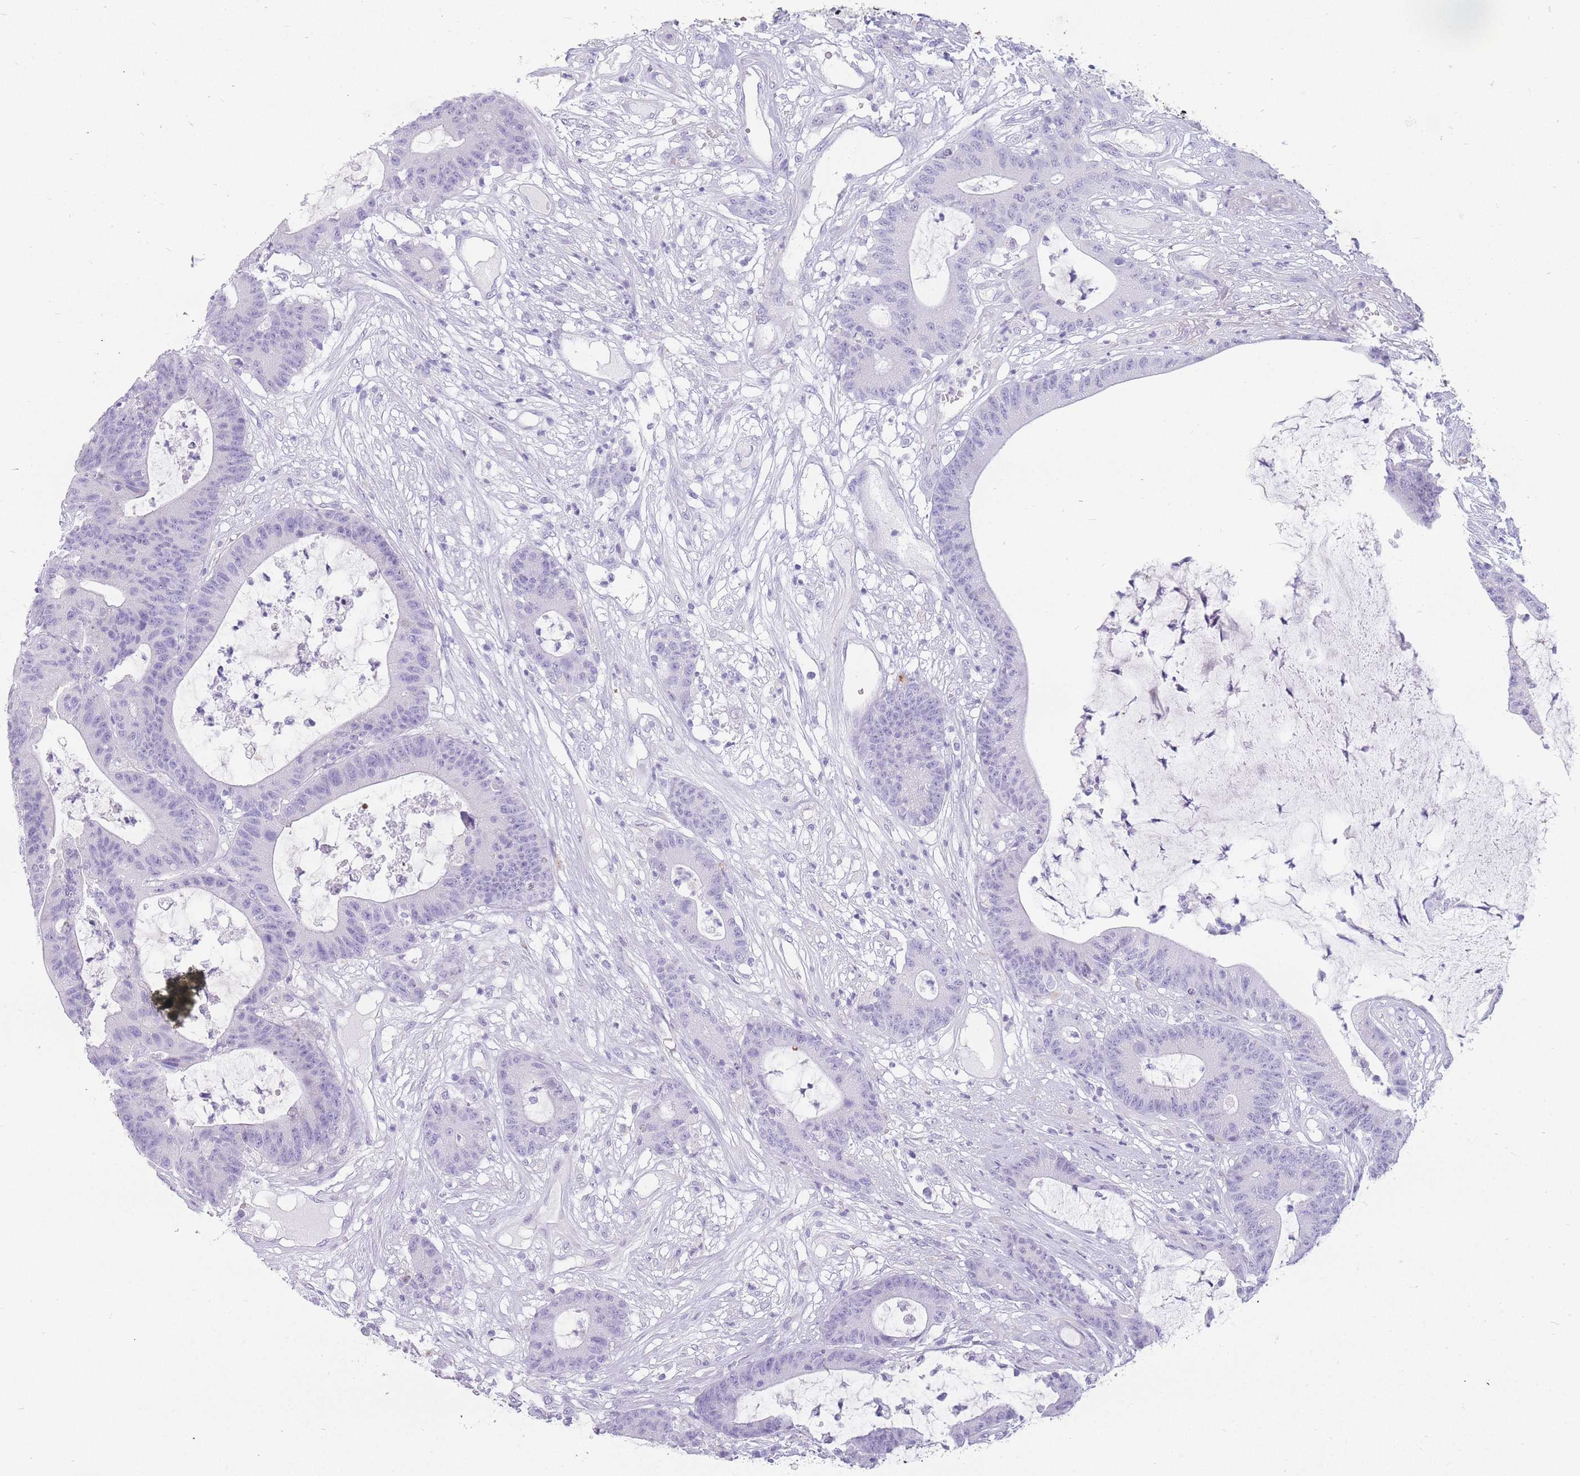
{"staining": {"intensity": "negative", "quantity": "none", "location": "none"}, "tissue": "colorectal cancer", "cell_type": "Tumor cells", "image_type": "cancer", "snomed": [{"axis": "morphology", "description": "Adenocarcinoma, NOS"}, {"axis": "topography", "description": "Colon"}], "caption": "Immunohistochemistry (IHC) histopathology image of neoplastic tissue: colorectal adenocarcinoma stained with DAB exhibits no significant protein staining in tumor cells.", "gene": "UPK1A", "patient": {"sex": "female", "age": 84}}